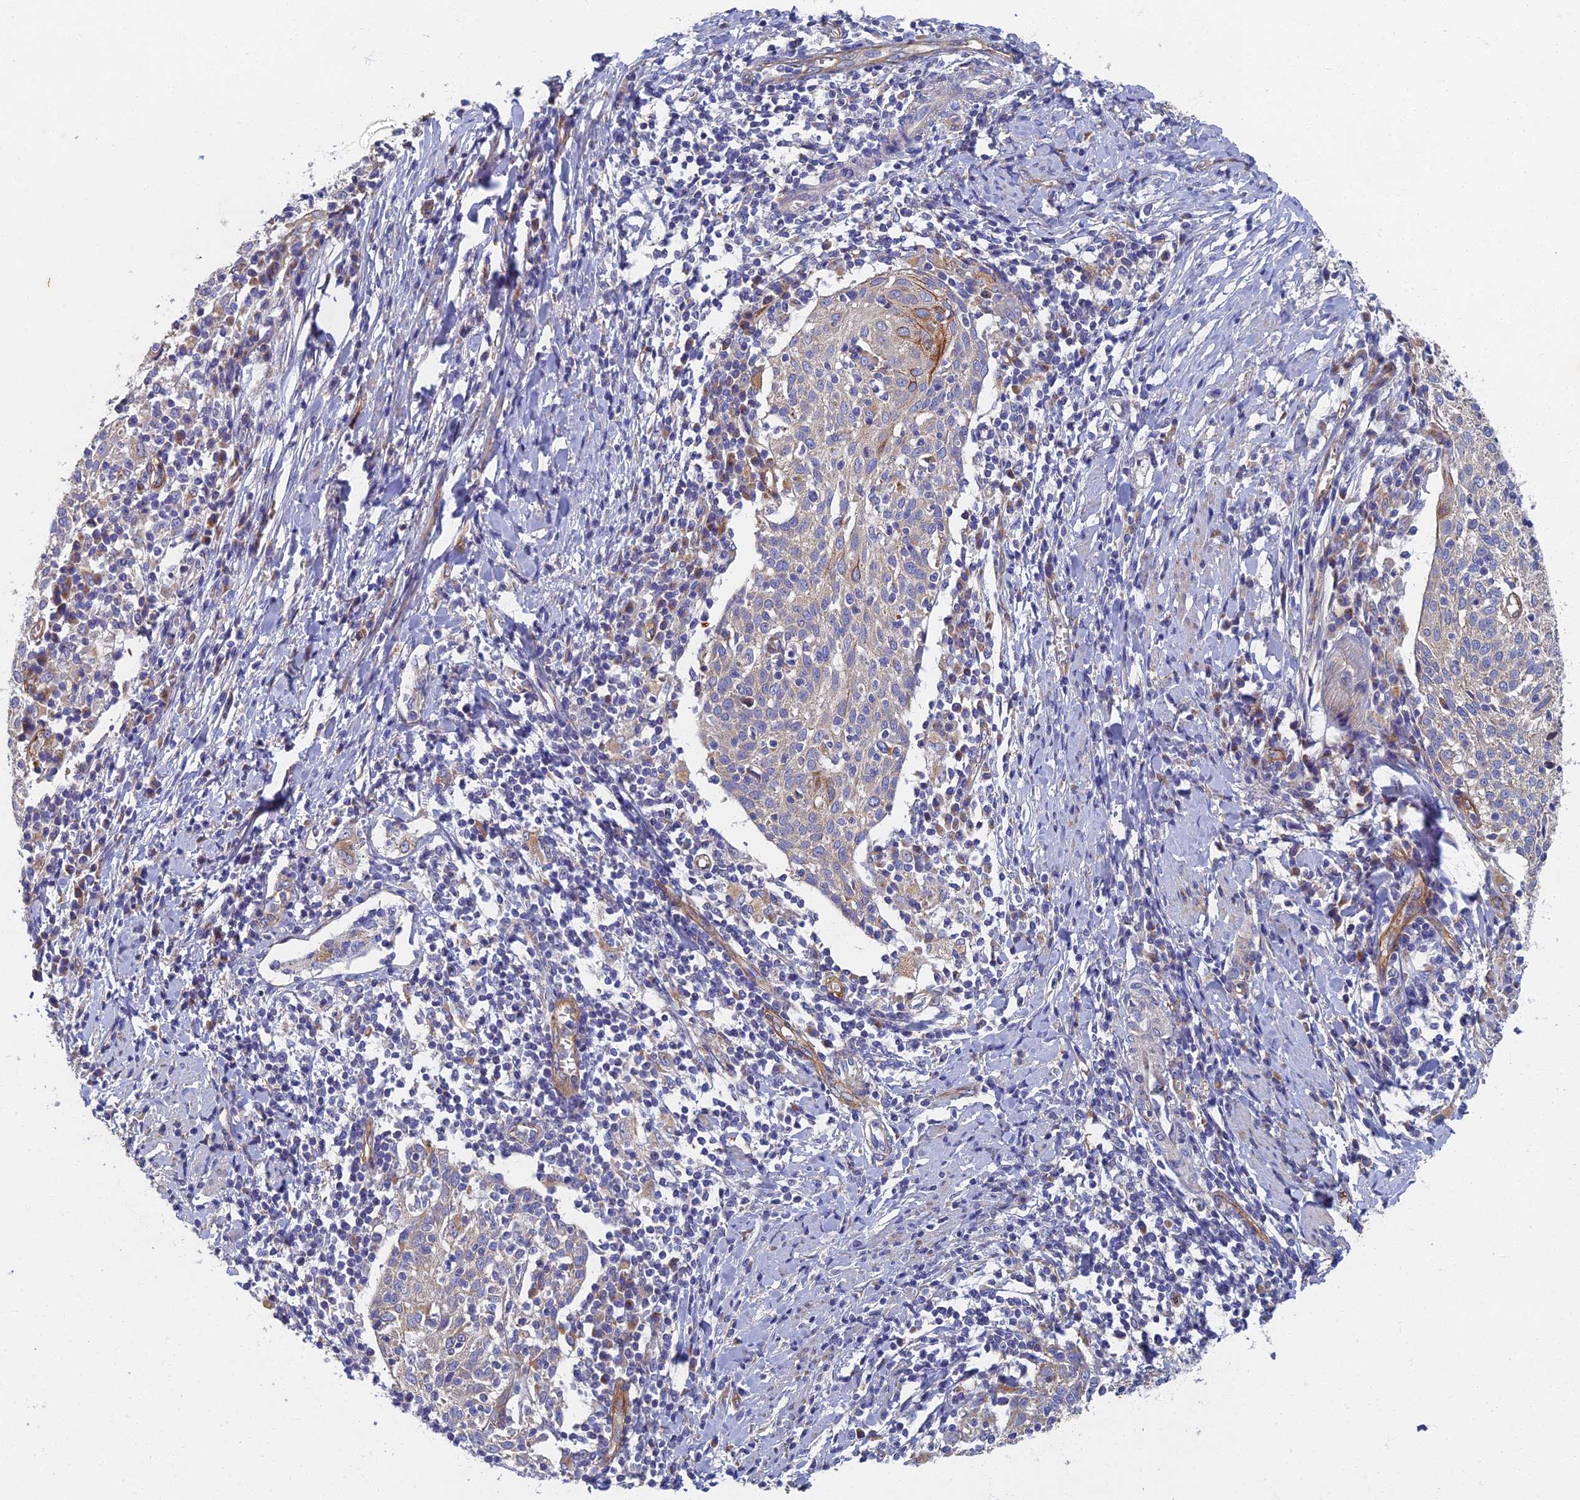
{"staining": {"intensity": "moderate", "quantity": "<25%", "location": "cytoplasmic/membranous"}, "tissue": "cervical cancer", "cell_type": "Tumor cells", "image_type": "cancer", "snomed": [{"axis": "morphology", "description": "Squamous cell carcinoma, NOS"}, {"axis": "topography", "description": "Cervix"}], "caption": "Human cervical cancer stained with a protein marker demonstrates moderate staining in tumor cells.", "gene": "RNASEK", "patient": {"sex": "female", "age": 52}}